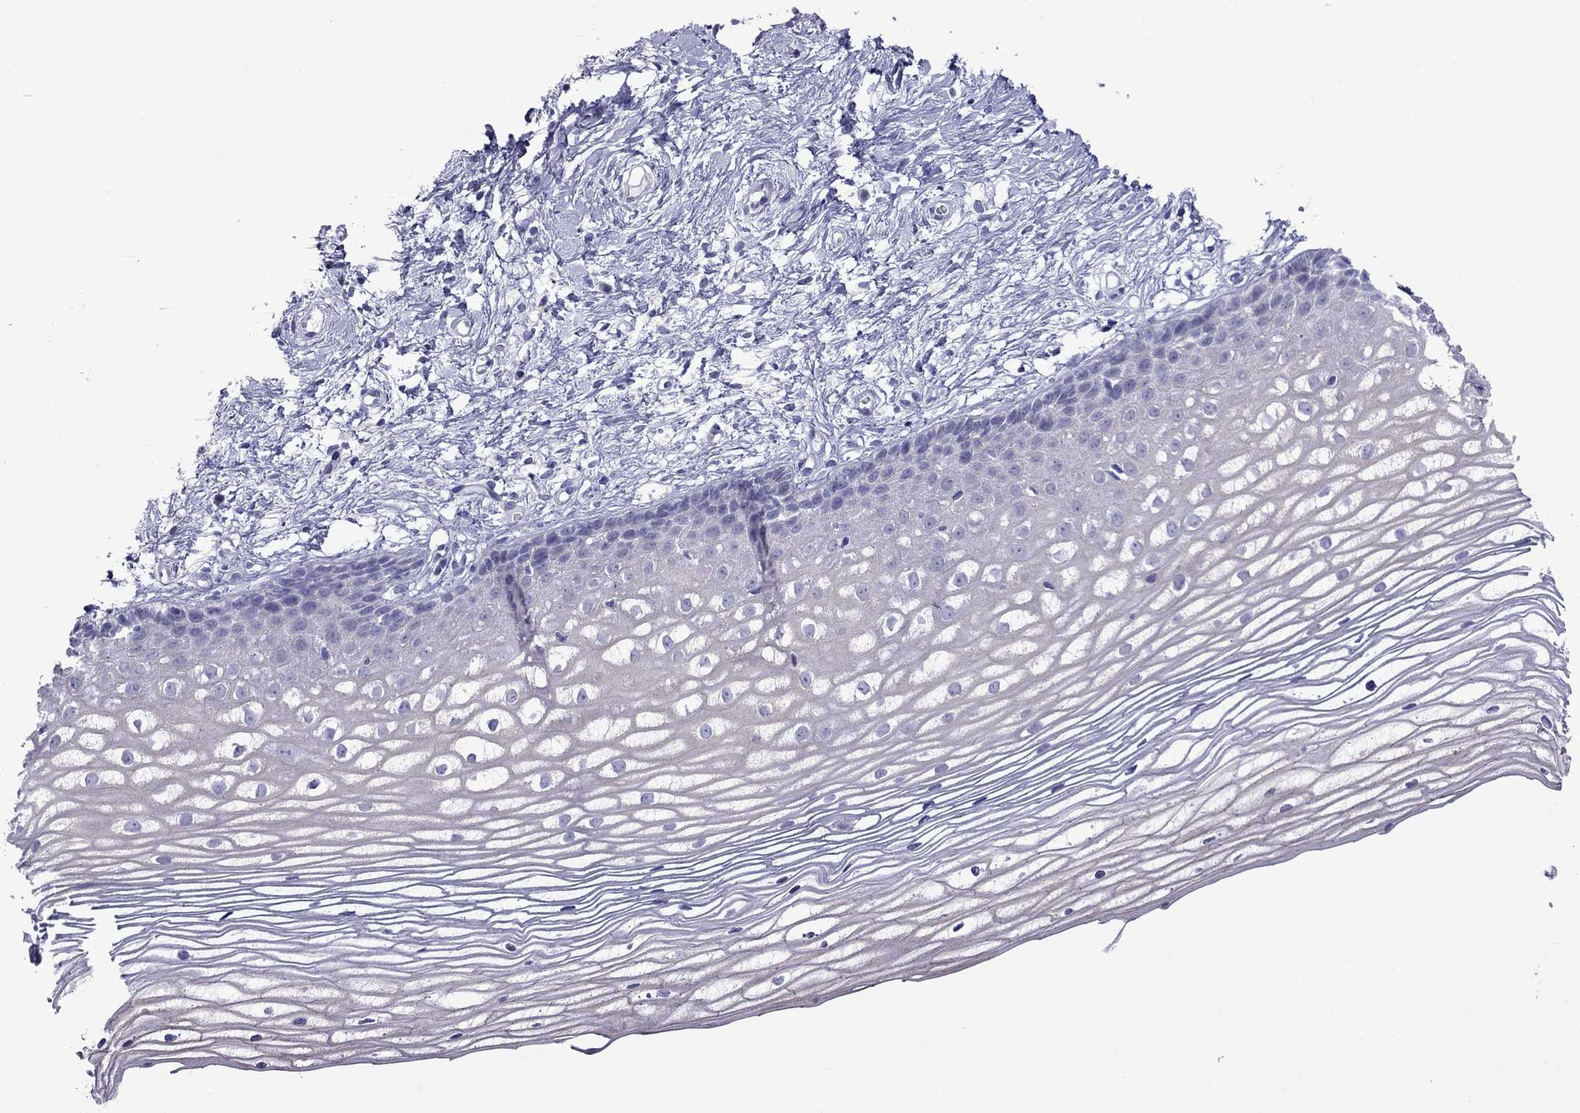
{"staining": {"intensity": "negative", "quantity": "none", "location": "none"}, "tissue": "cervix", "cell_type": "Glandular cells", "image_type": "normal", "snomed": [{"axis": "morphology", "description": "Normal tissue, NOS"}, {"axis": "topography", "description": "Cervix"}], "caption": "DAB immunohistochemical staining of benign cervix demonstrates no significant expression in glandular cells. (Stains: DAB immunohistochemistry with hematoxylin counter stain, Microscopy: brightfield microscopy at high magnification).", "gene": "MGP", "patient": {"sex": "female", "age": 40}}